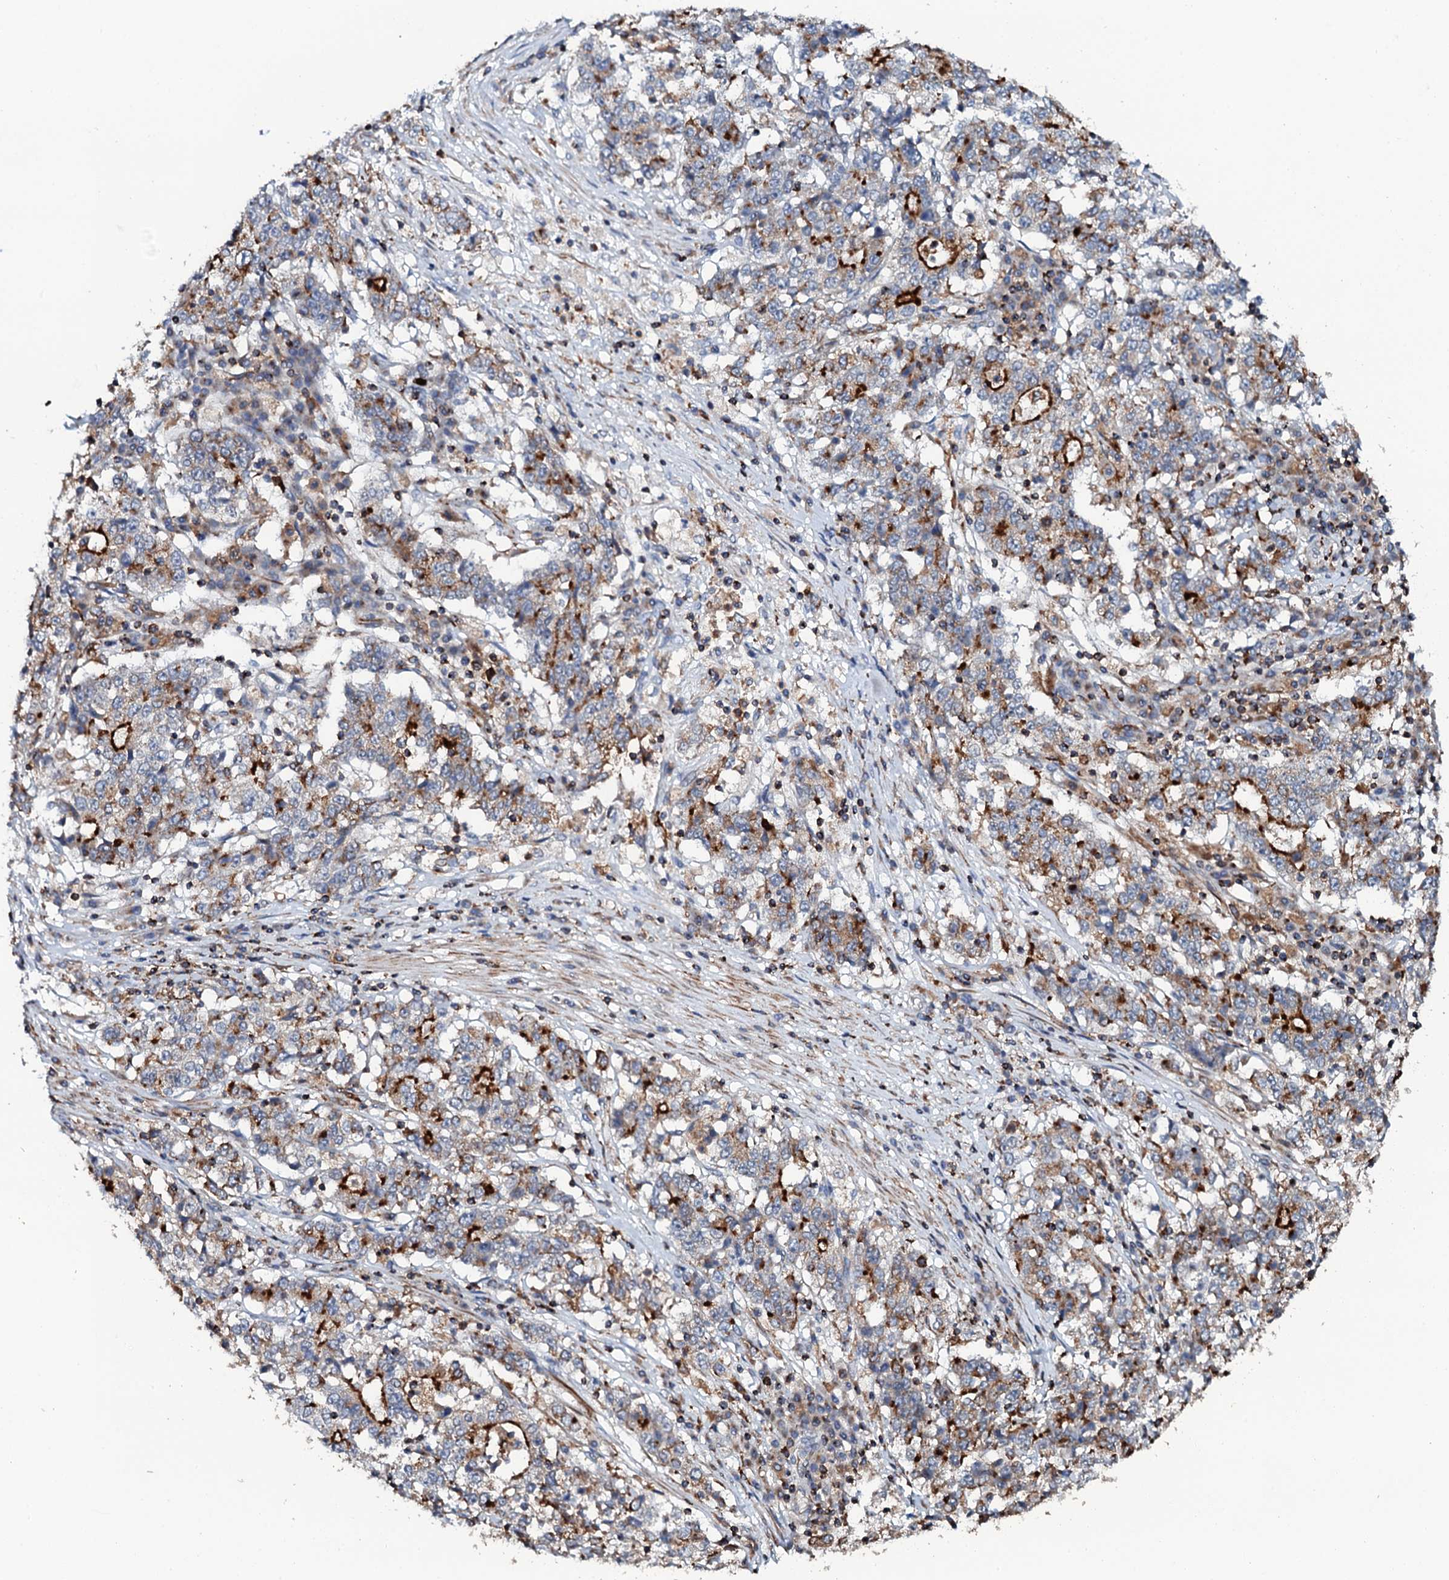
{"staining": {"intensity": "strong", "quantity": "25%-75%", "location": "cytoplasmic/membranous"}, "tissue": "stomach cancer", "cell_type": "Tumor cells", "image_type": "cancer", "snomed": [{"axis": "morphology", "description": "Adenocarcinoma, NOS"}, {"axis": "topography", "description": "Stomach"}], "caption": "There is high levels of strong cytoplasmic/membranous staining in tumor cells of adenocarcinoma (stomach), as demonstrated by immunohistochemical staining (brown color).", "gene": "VAMP8", "patient": {"sex": "male", "age": 59}}